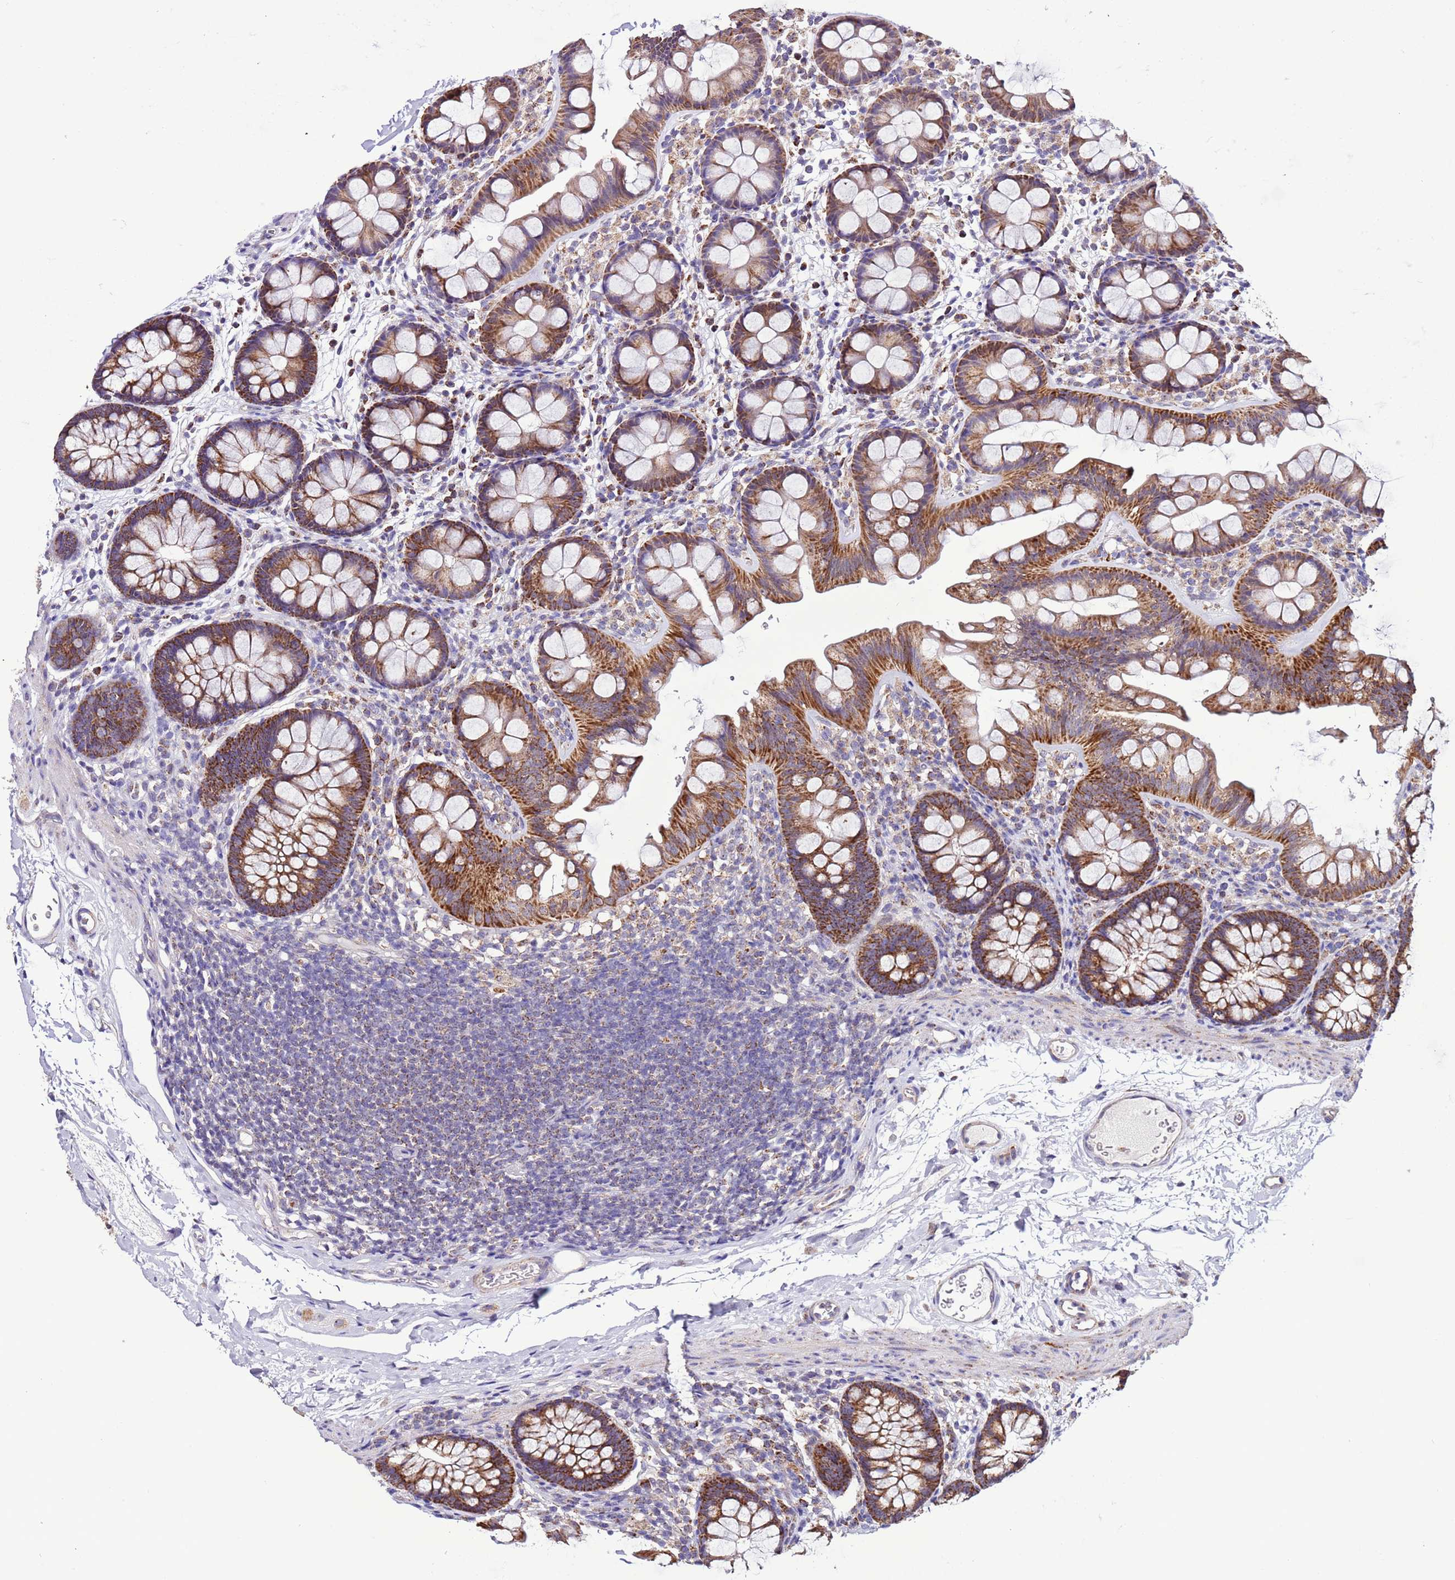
{"staining": {"intensity": "weak", "quantity": ">75%", "location": "cytoplasmic/membranous"}, "tissue": "colon", "cell_type": "Endothelial cells", "image_type": "normal", "snomed": [{"axis": "morphology", "description": "Normal tissue, NOS"}, {"axis": "topography", "description": "Colon"}], "caption": "Weak cytoplasmic/membranous expression is present in approximately >75% of endothelial cells in normal colon. (IHC, brightfield microscopy, high magnification).", "gene": "UEVLD", "patient": {"sex": "female", "age": 62}}